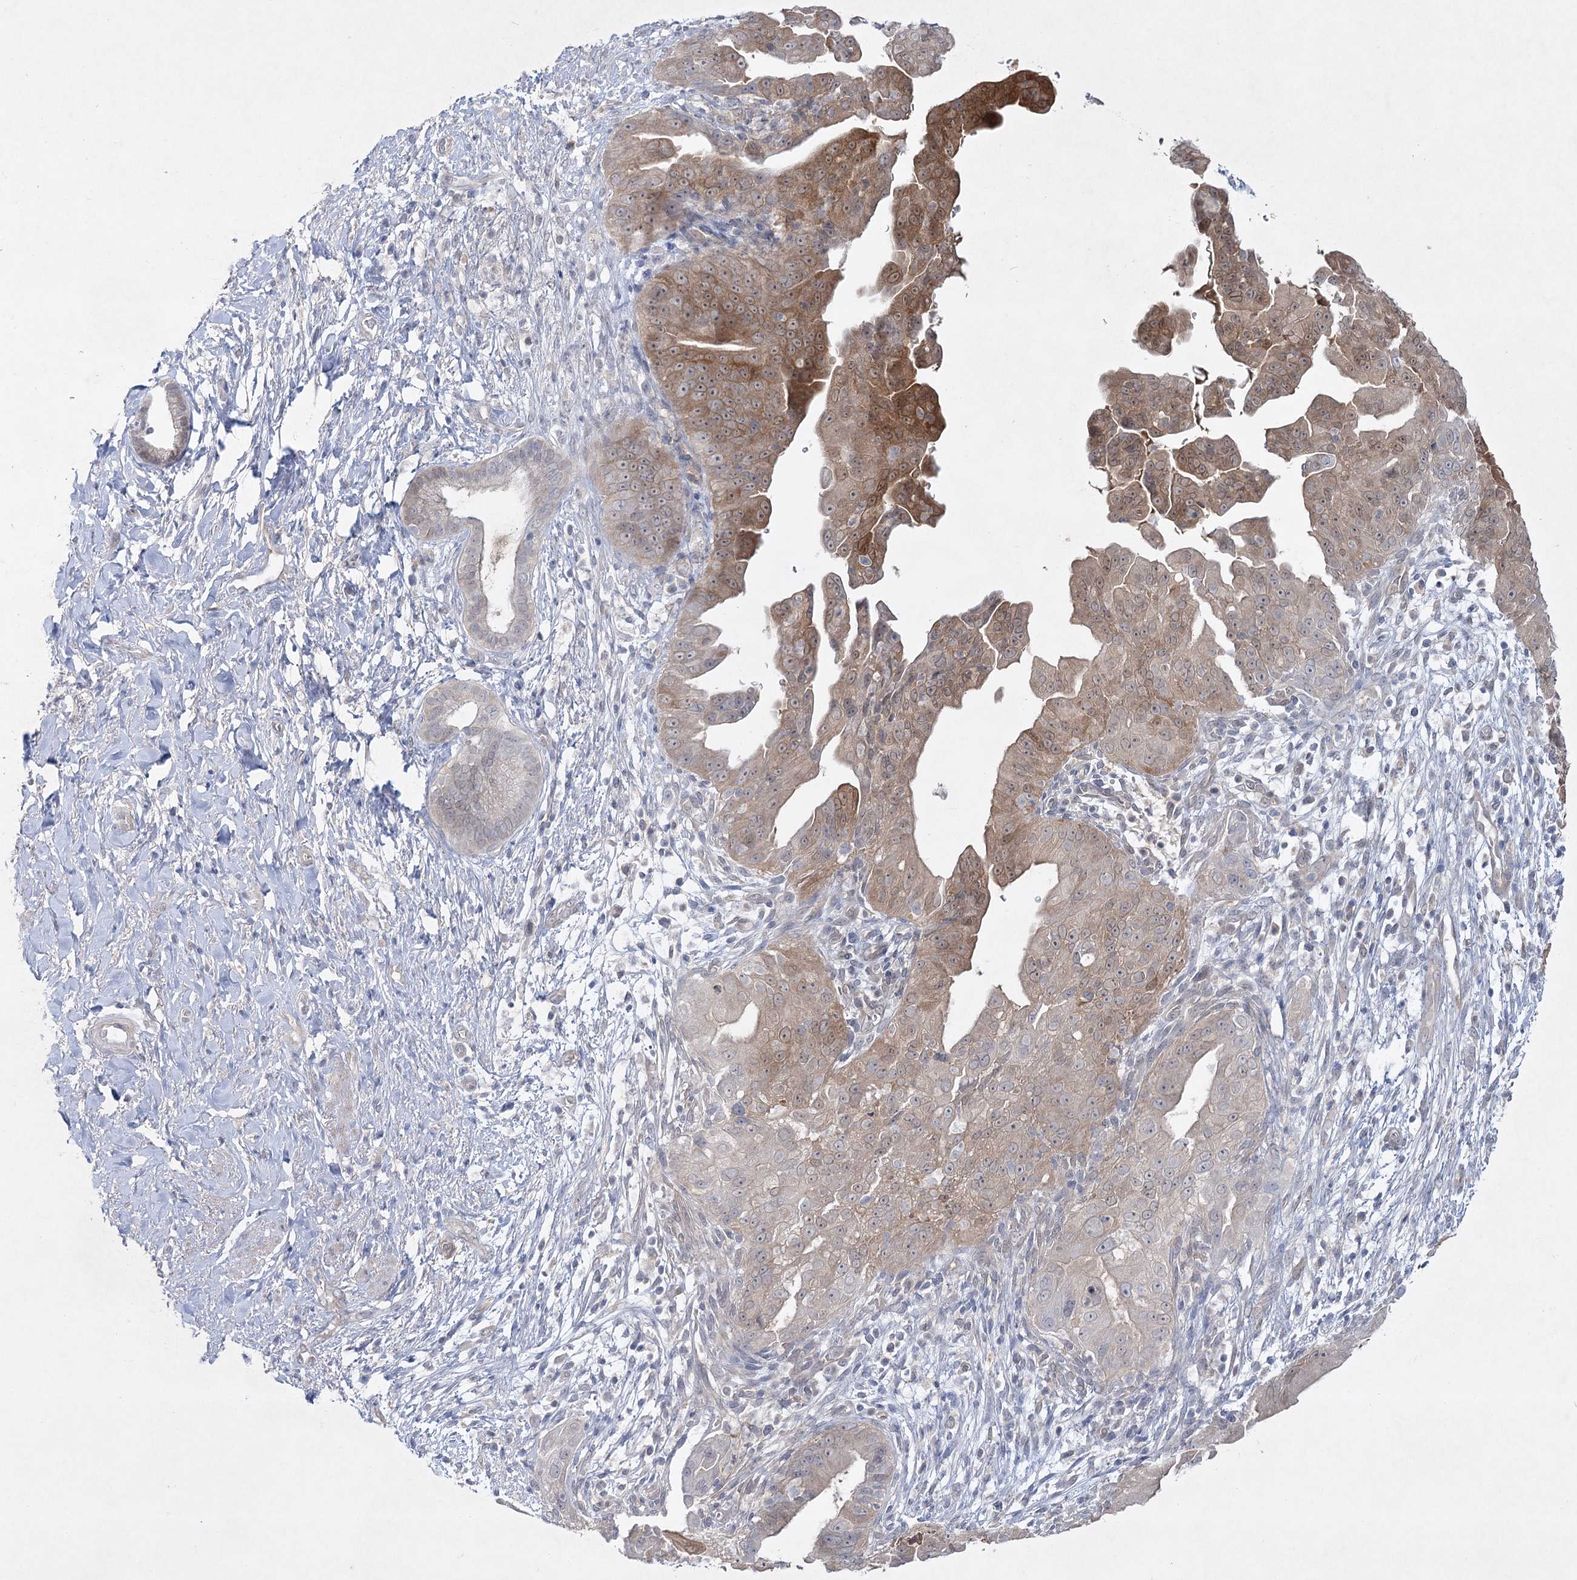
{"staining": {"intensity": "moderate", "quantity": "<25%", "location": "cytoplasmic/membranous"}, "tissue": "pancreatic cancer", "cell_type": "Tumor cells", "image_type": "cancer", "snomed": [{"axis": "morphology", "description": "Adenocarcinoma, NOS"}, {"axis": "topography", "description": "Pancreas"}], "caption": "A photomicrograph of pancreatic cancer (adenocarcinoma) stained for a protein demonstrates moderate cytoplasmic/membranous brown staining in tumor cells.", "gene": "AAMDC", "patient": {"sex": "female", "age": 78}}